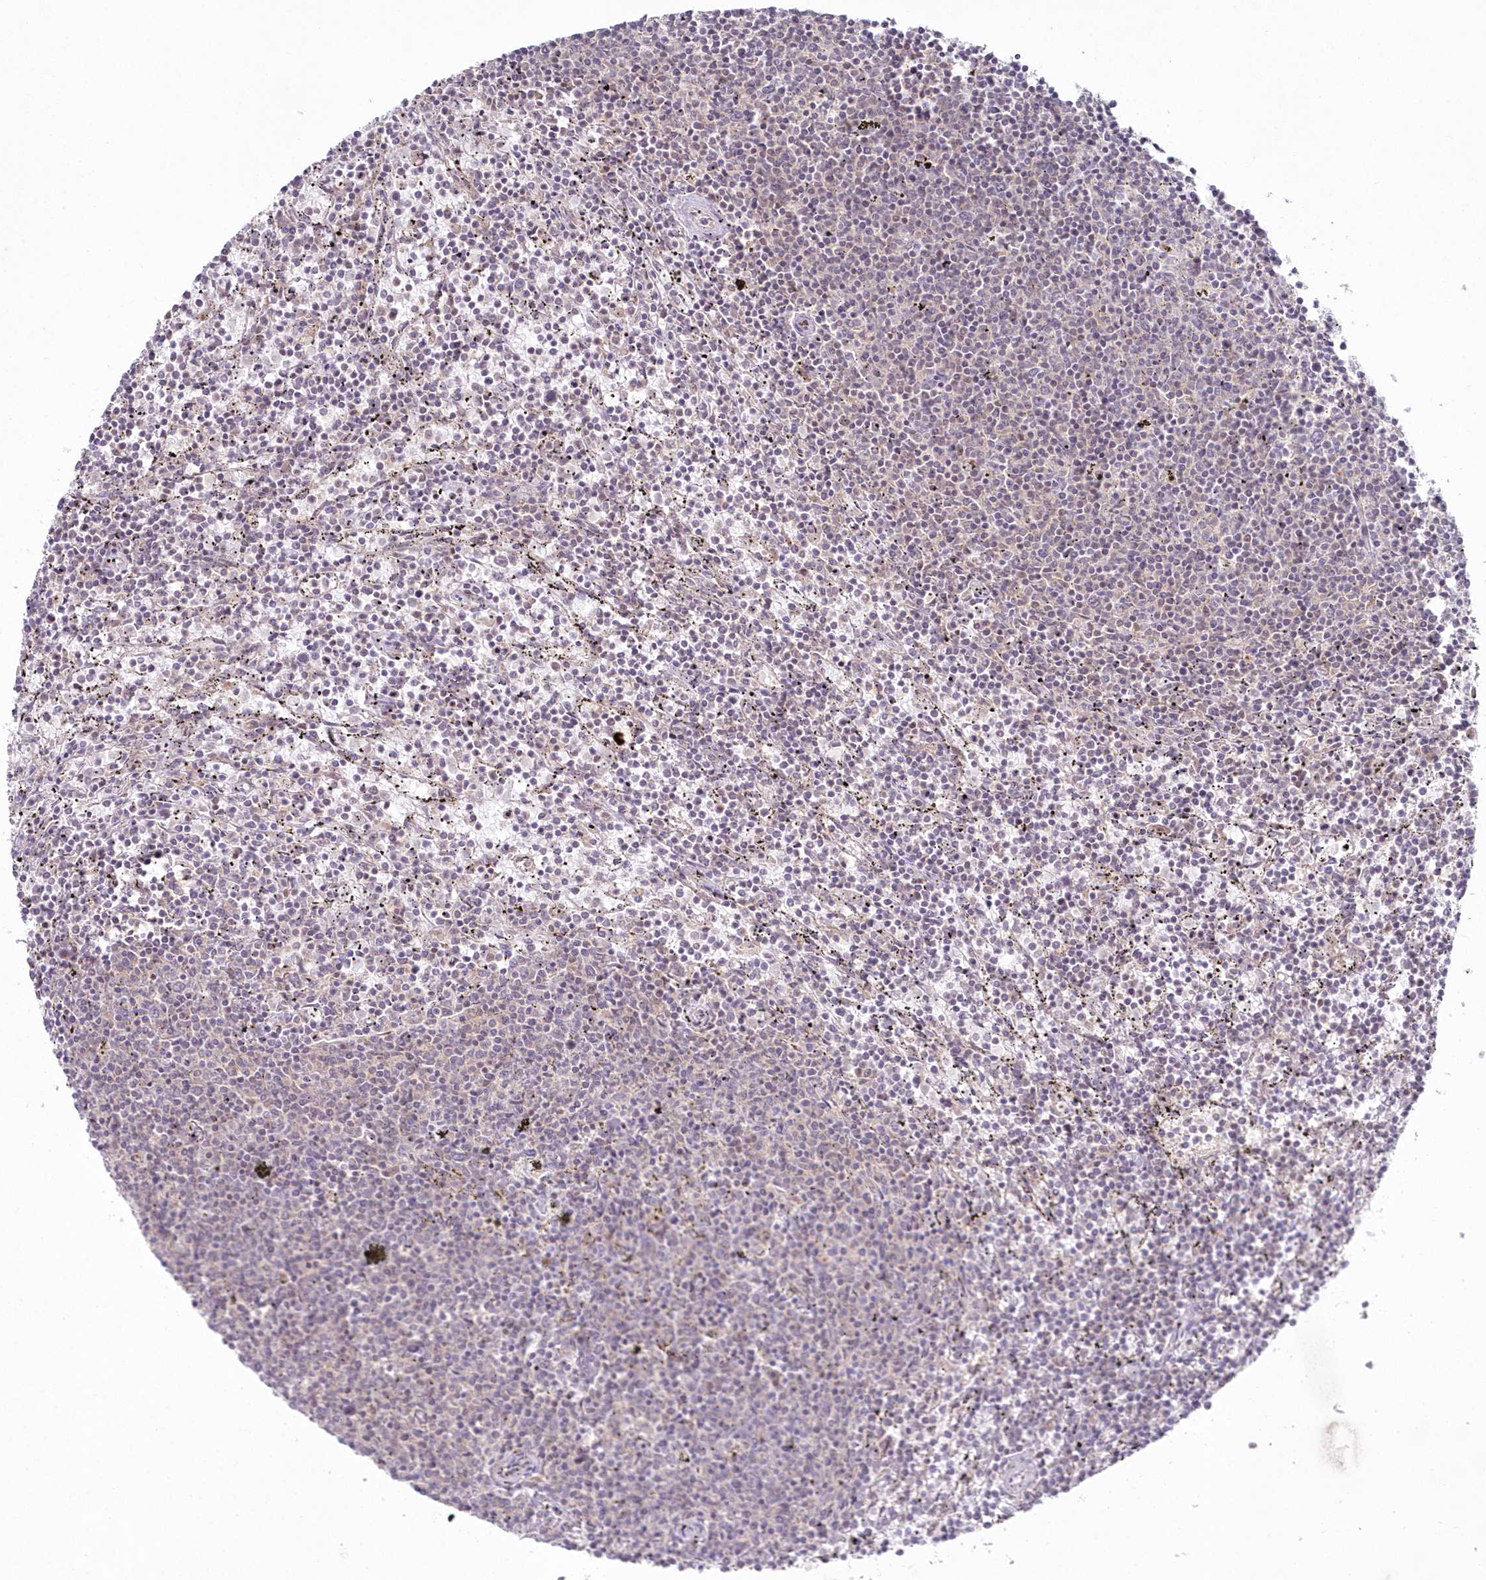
{"staining": {"intensity": "negative", "quantity": "none", "location": "none"}, "tissue": "lymphoma", "cell_type": "Tumor cells", "image_type": "cancer", "snomed": [{"axis": "morphology", "description": "Malignant lymphoma, non-Hodgkin's type, Low grade"}, {"axis": "topography", "description": "Spleen"}], "caption": "Tumor cells show no significant expression in low-grade malignant lymphoma, non-Hodgkin's type. (Brightfield microscopy of DAB (3,3'-diaminobenzidine) immunohistochemistry at high magnification).", "gene": "ARSB", "patient": {"sex": "female", "age": 50}}